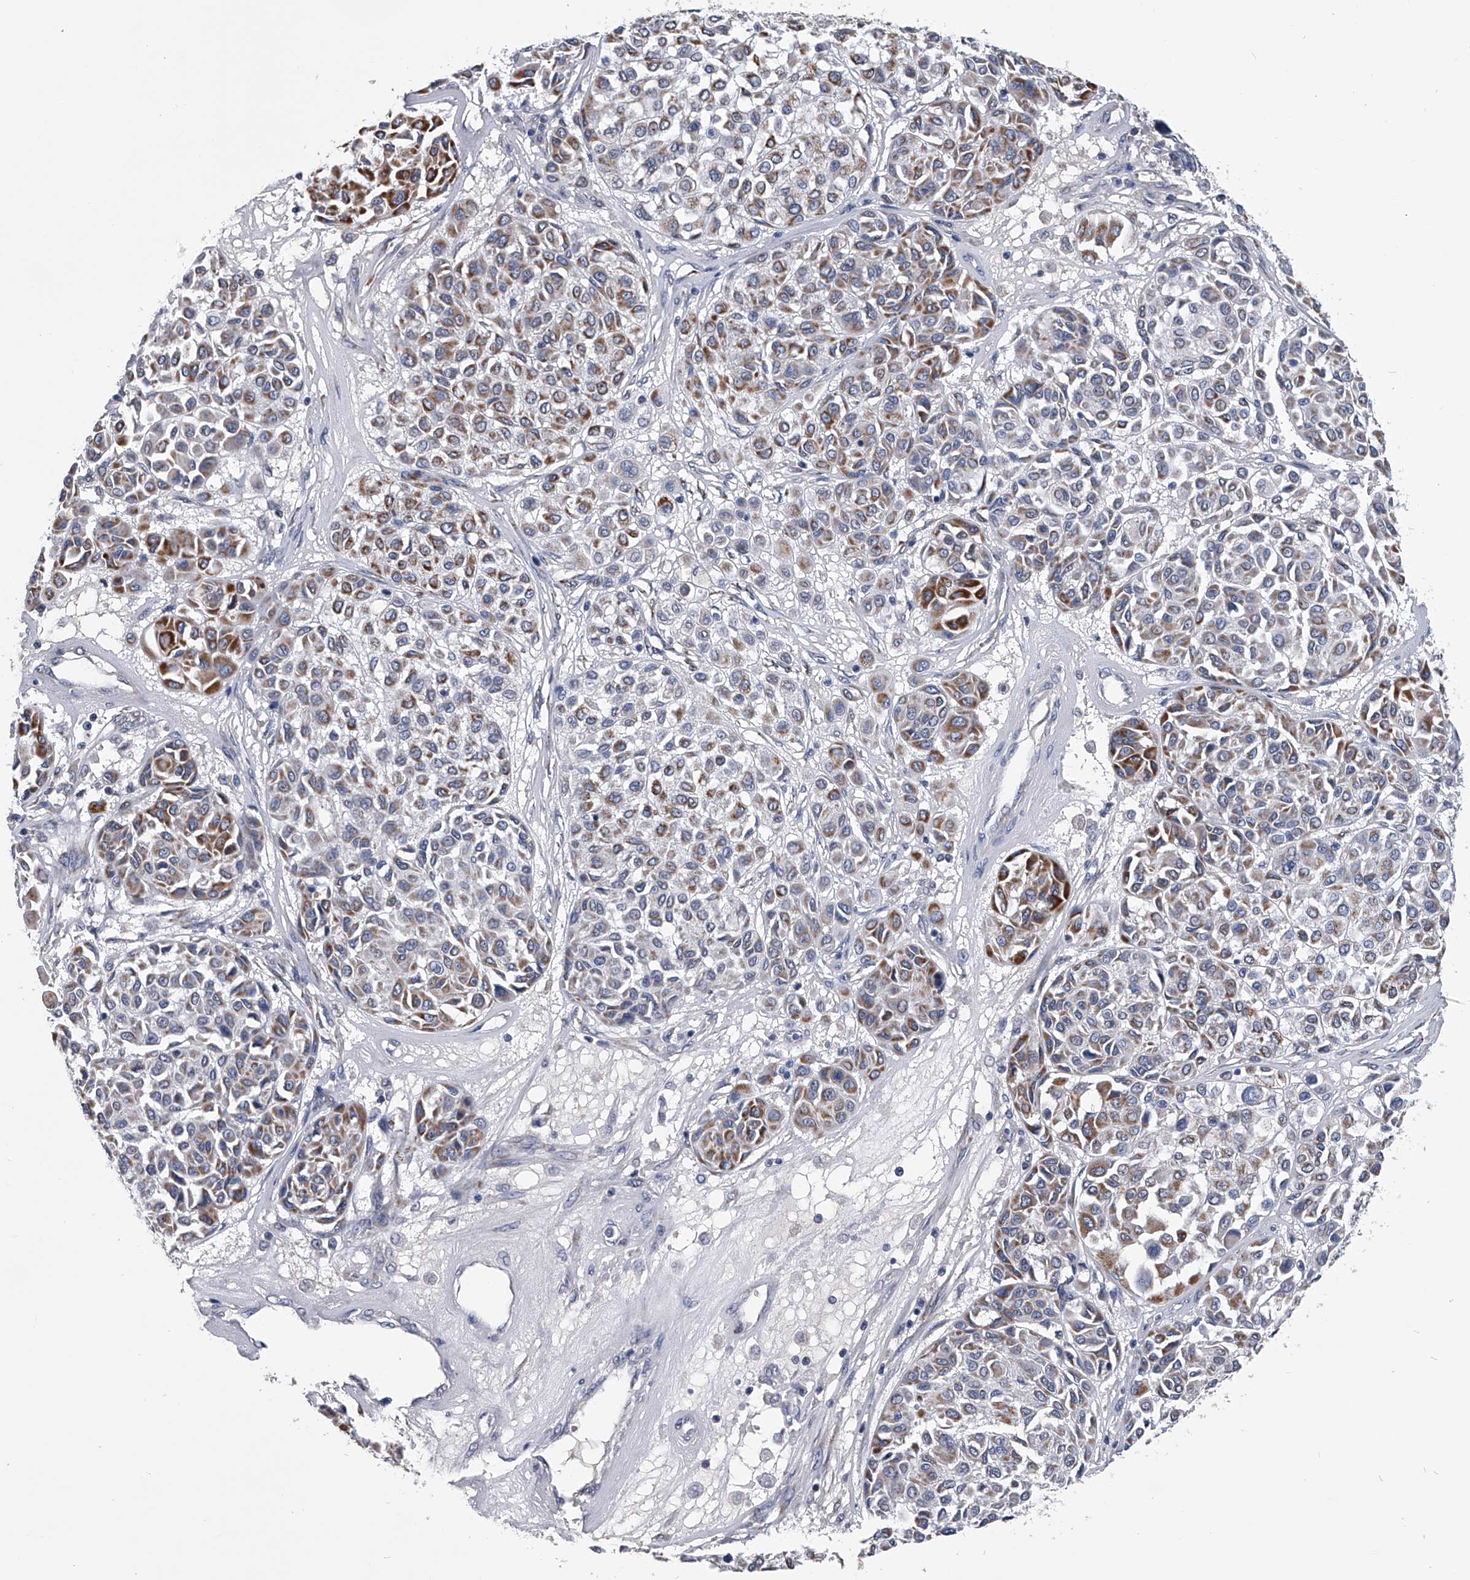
{"staining": {"intensity": "moderate", "quantity": "25%-75%", "location": "cytoplasmic/membranous"}, "tissue": "melanoma", "cell_type": "Tumor cells", "image_type": "cancer", "snomed": [{"axis": "morphology", "description": "Malignant melanoma, Metastatic site"}, {"axis": "topography", "description": "Soft tissue"}], "caption": "Melanoma was stained to show a protein in brown. There is medium levels of moderate cytoplasmic/membranous positivity in about 25%-75% of tumor cells. (IHC, brightfield microscopy, high magnification).", "gene": "OAT", "patient": {"sex": "male", "age": 41}}